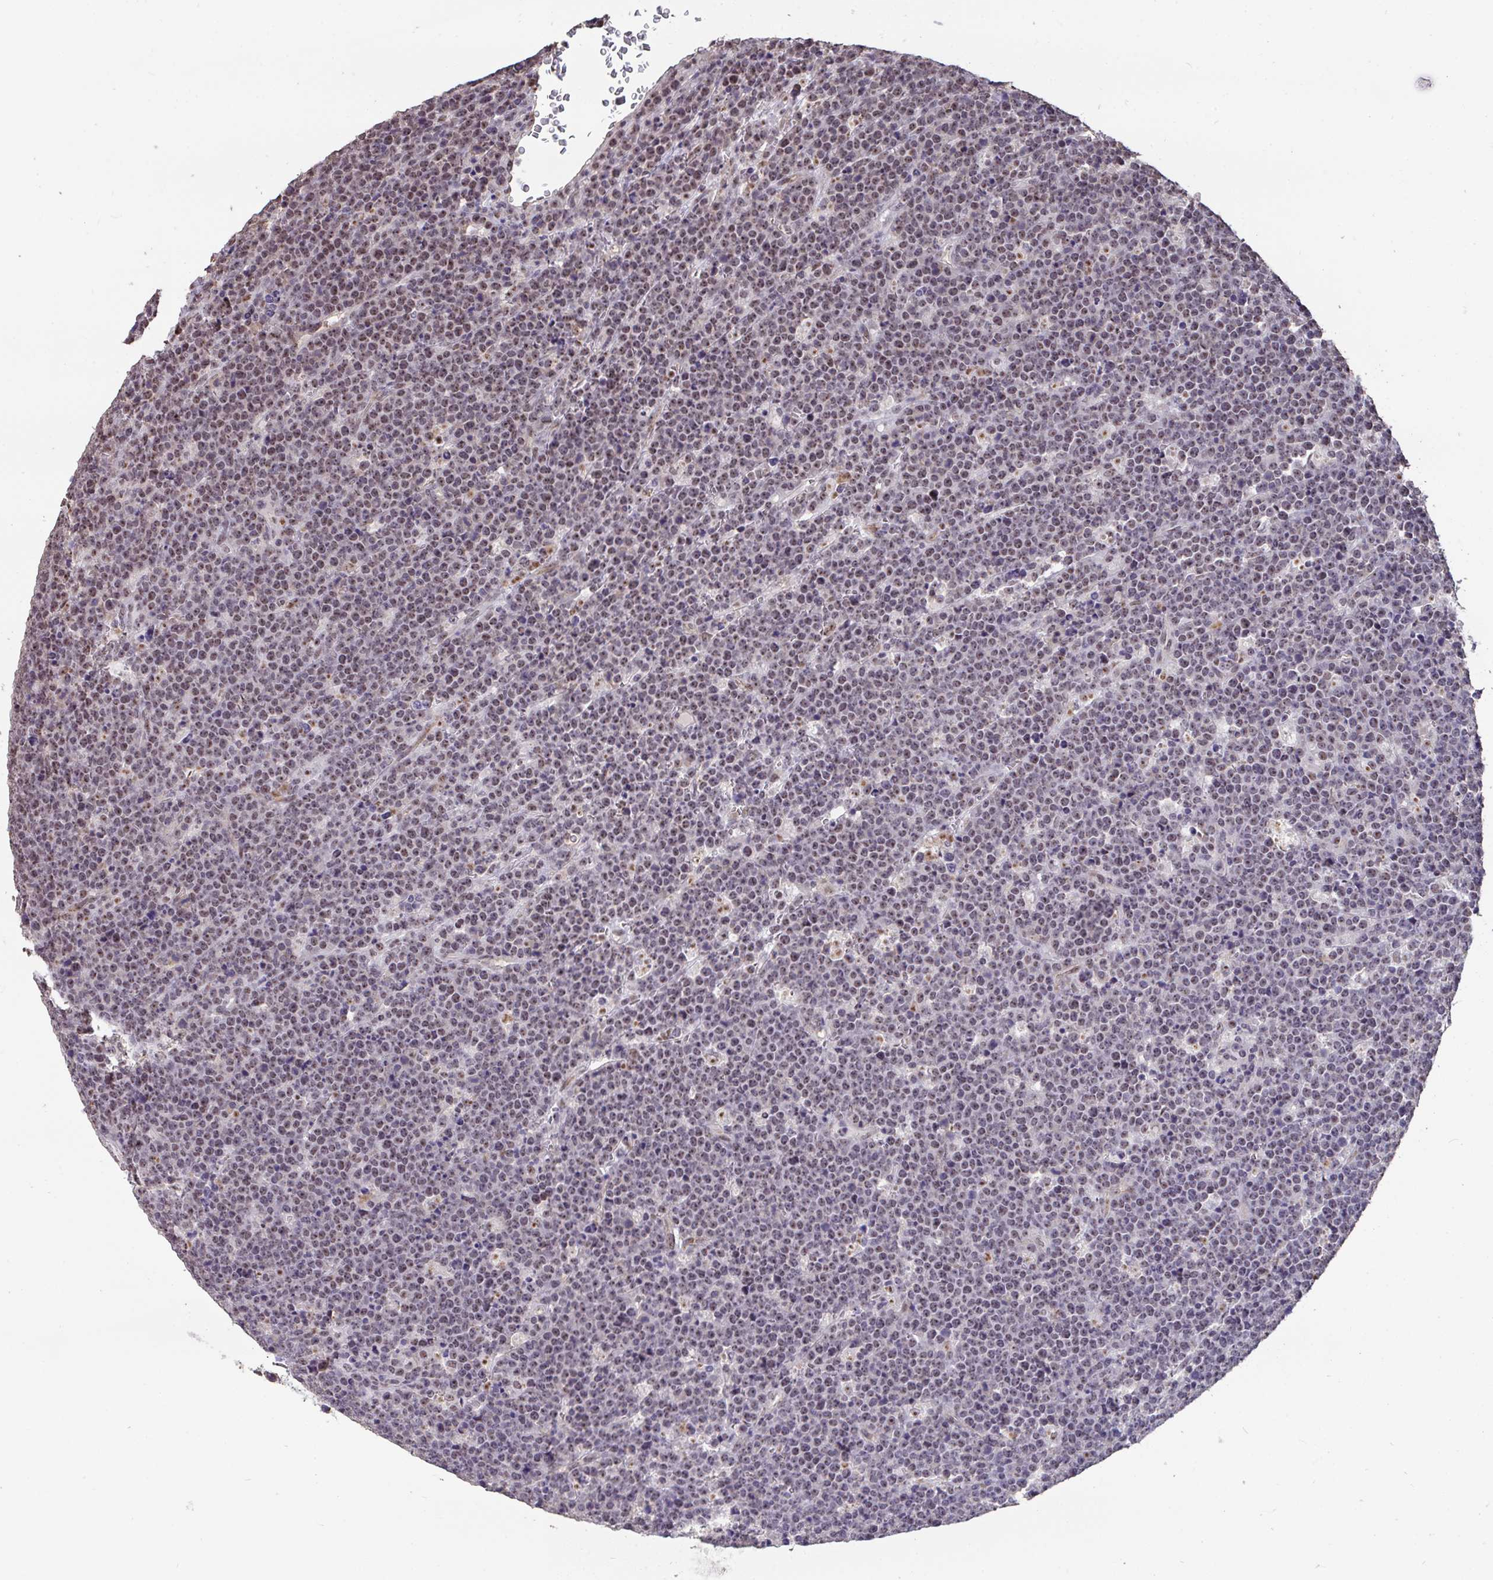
{"staining": {"intensity": "weak", "quantity": "25%-75%", "location": "nuclear"}, "tissue": "lymphoma", "cell_type": "Tumor cells", "image_type": "cancer", "snomed": [{"axis": "morphology", "description": "Malignant lymphoma, non-Hodgkin's type, High grade"}, {"axis": "topography", "description": "Ovary"}], "caption": "Immunohistochemical staining of human malignant lymphoma, non-Hodgkin's type (high-grade) reveals weak nuclear protein expression in about 25%-75% of tumor cells.", "gene": "SENP3", "patient": {"sex": "female", "age": 56}}